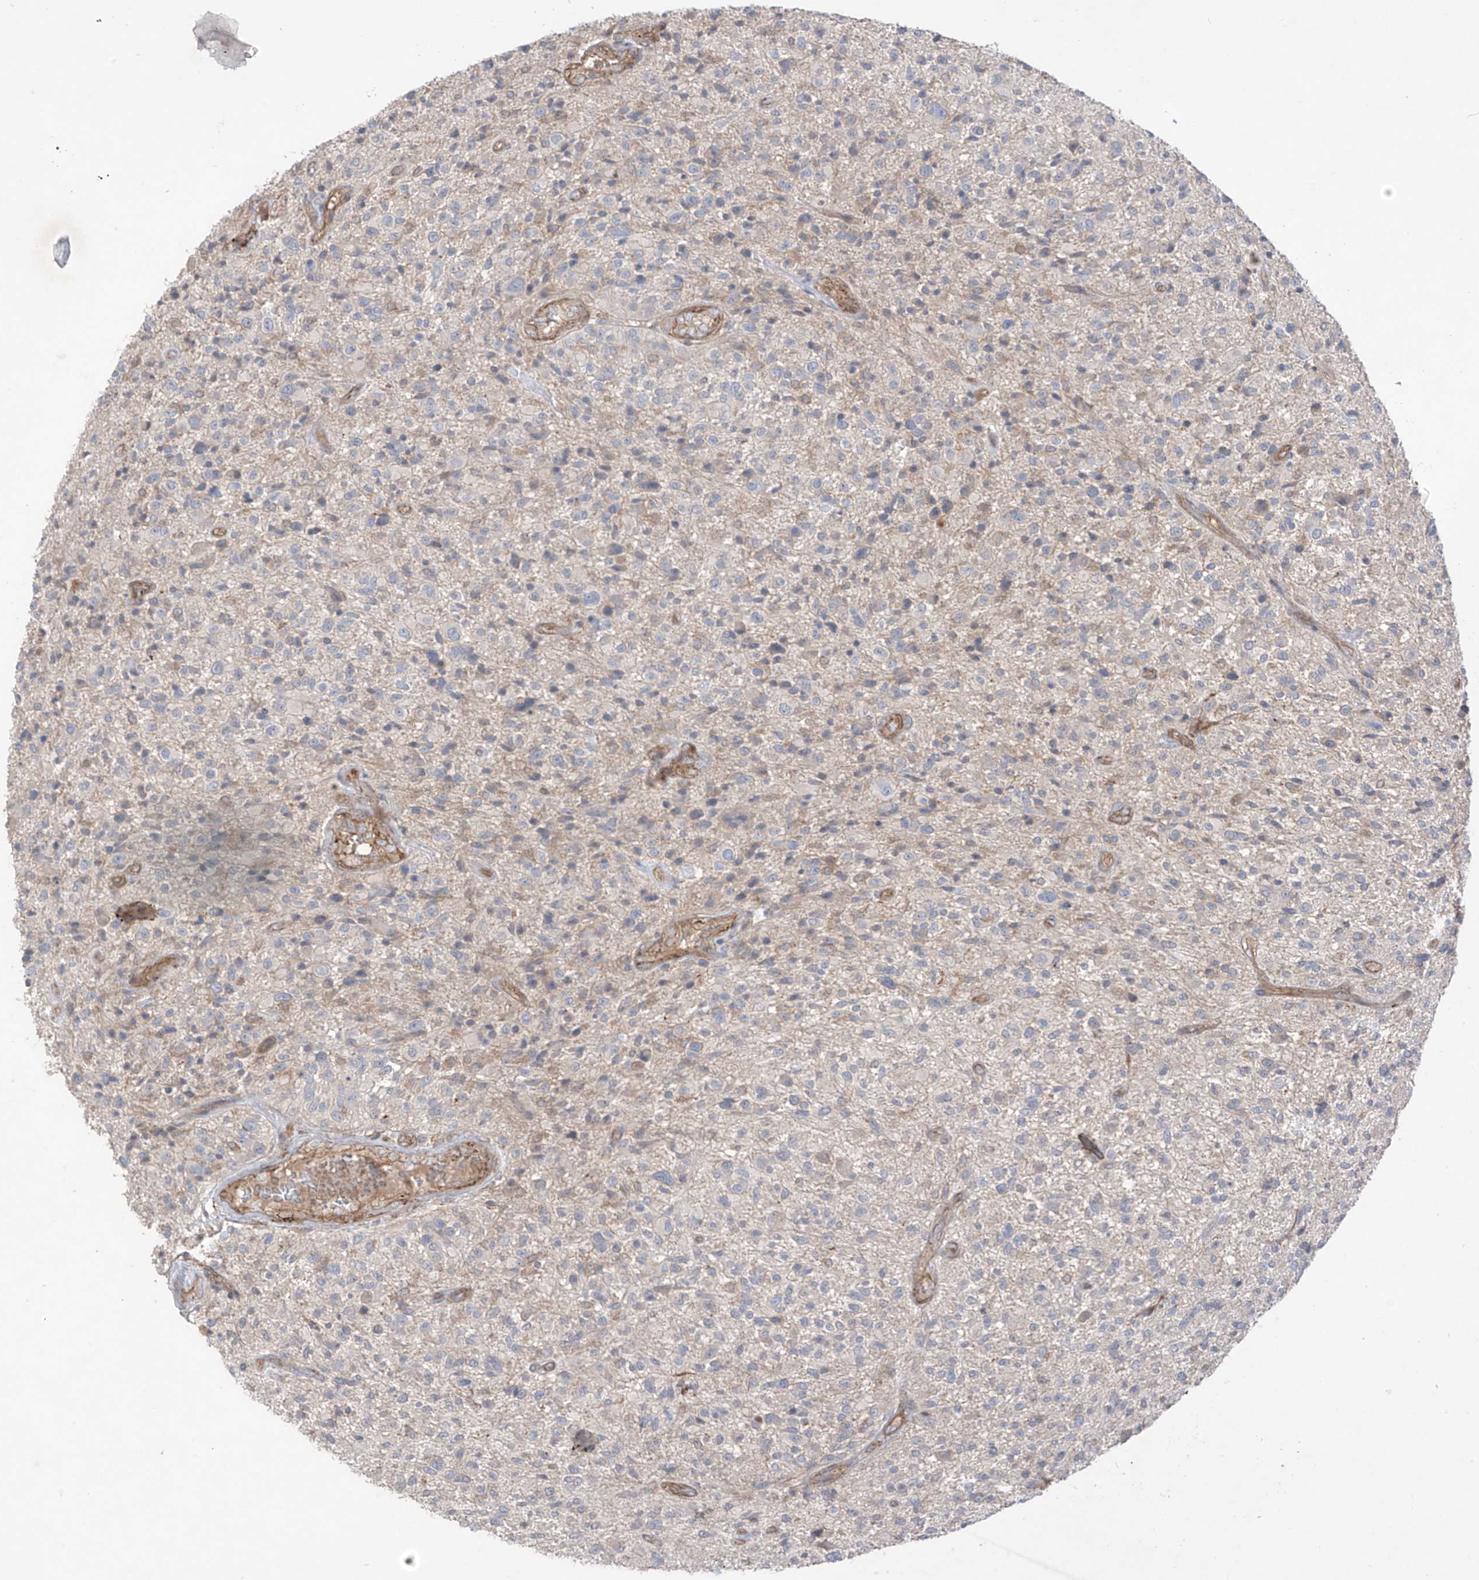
{"staining": {"intensity": "negative", "quantity": "none", "location": "none"}, "tissue": "glioma", "cell_type": "Tumor cells", "image_type": "cancer", "snomed": [{"axis": "morphology", "description": "Glioma, malignant, High grade"}, {"axis": "topography", "description": "Brain"}], "caption": "Histopathology image shows no protein positivity in tumor cells of malignant glioma (high-grade) tissue. (DAB immunohistochemistry, high magnification).", "gene": "TRMU", "patient": {"sex": "male", "age": 47}}